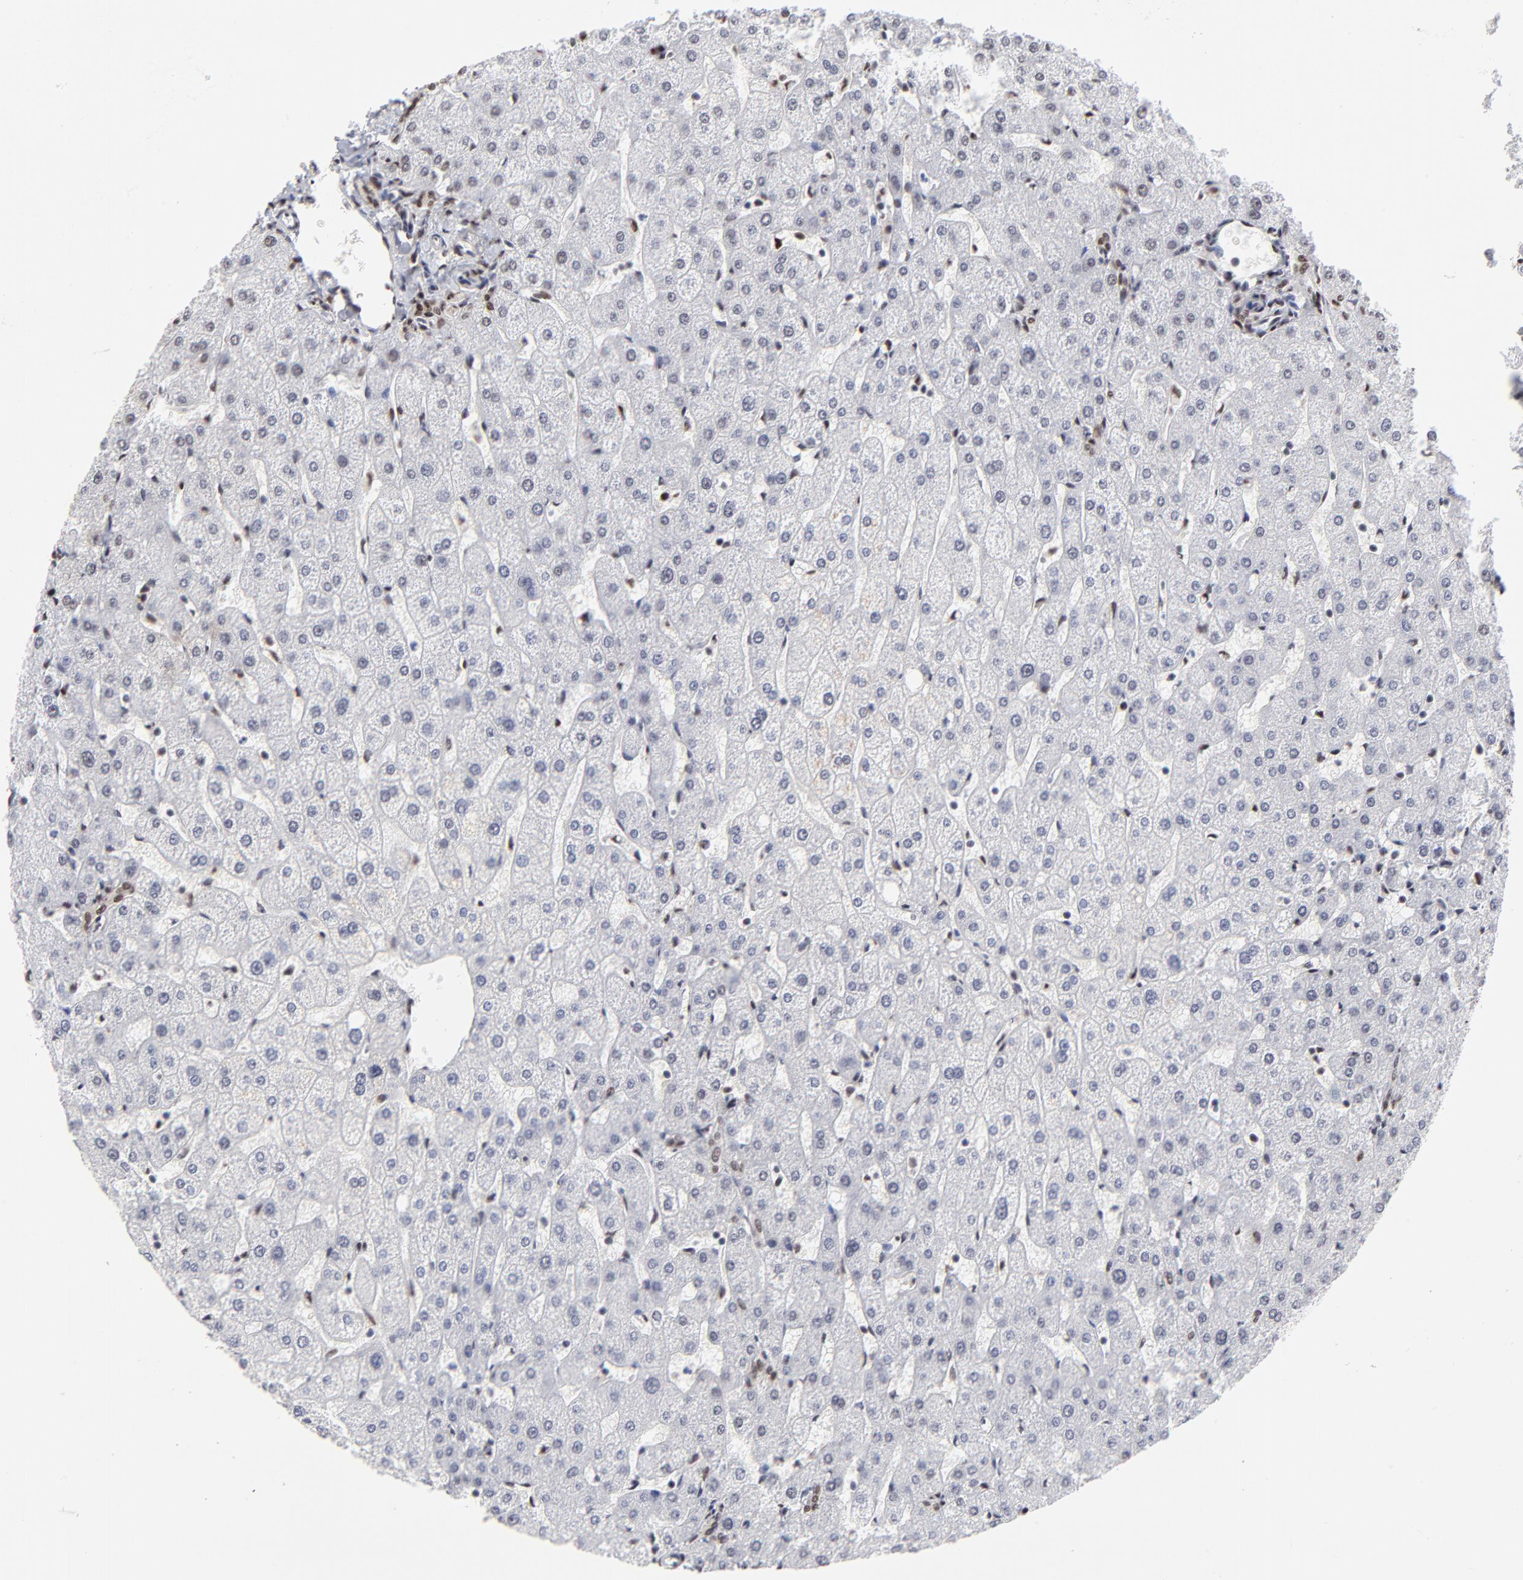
{"staining": {"intensity": "moderate", "quantity": ">75%", "location": "nuclear"}, "tissue": "liver", "cell_type": "Cholangiocytes", "image_type": "normal", "snomed": [{"axis": "morphology", "description": "Normal tissue, NOS"}, {"axis": "topography", "description": "Liver"}], "caption": "Immunohistochemistry (IHC) (DAB (3,3'-diaminobenzidine)) staining of unremarkable human liver demonstrates moderate nuclear protein positivity in about >75% of cholangiocytes. Nuclei are stained in blue.", "gene": "ZMYM3", "patient": {"sex": "male", "age": 67}}